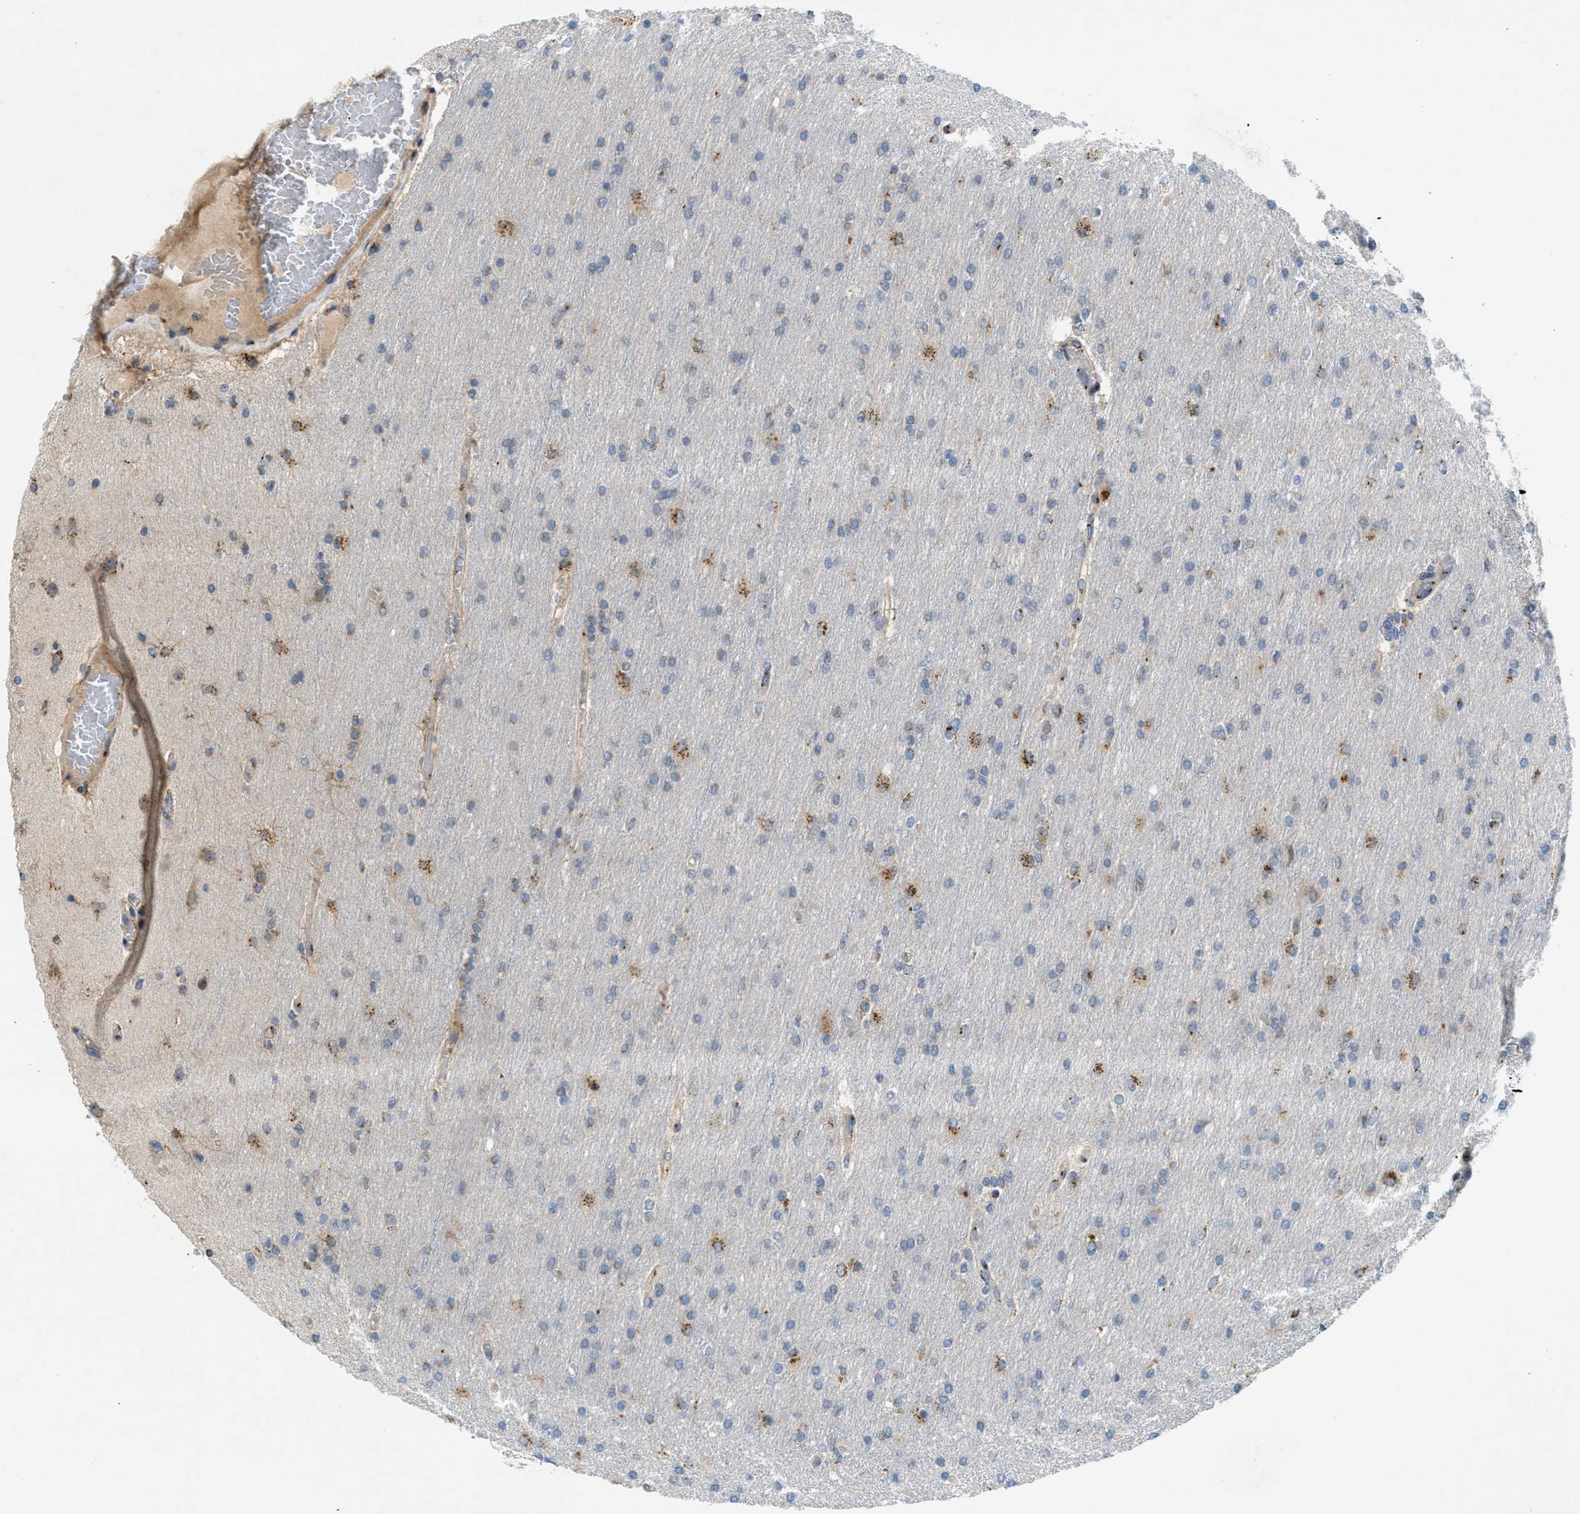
{"staining": {"intensity": "moderate", "quantity": "<25%", "location": "cytoplasmic/membranous"}, "tissue": "glioma", "cell_type": "Tumor cells", "image_type": "cancer", "snomed": [{"axis": "morphology", "description": "Glioma, malignant, High grade"}, {"axis": "topography", "description": "Cerebral cortex"}], "caption": "An immunohistochemistry (IHC) histopathology image of tumor tissue is shown. Protein staining in brown shows moderate cytoplasmic/membranous positivity in glioma within tumor cells.", "gene": "SLC38A10", "patient": {"sex": "female", "age": 36}}